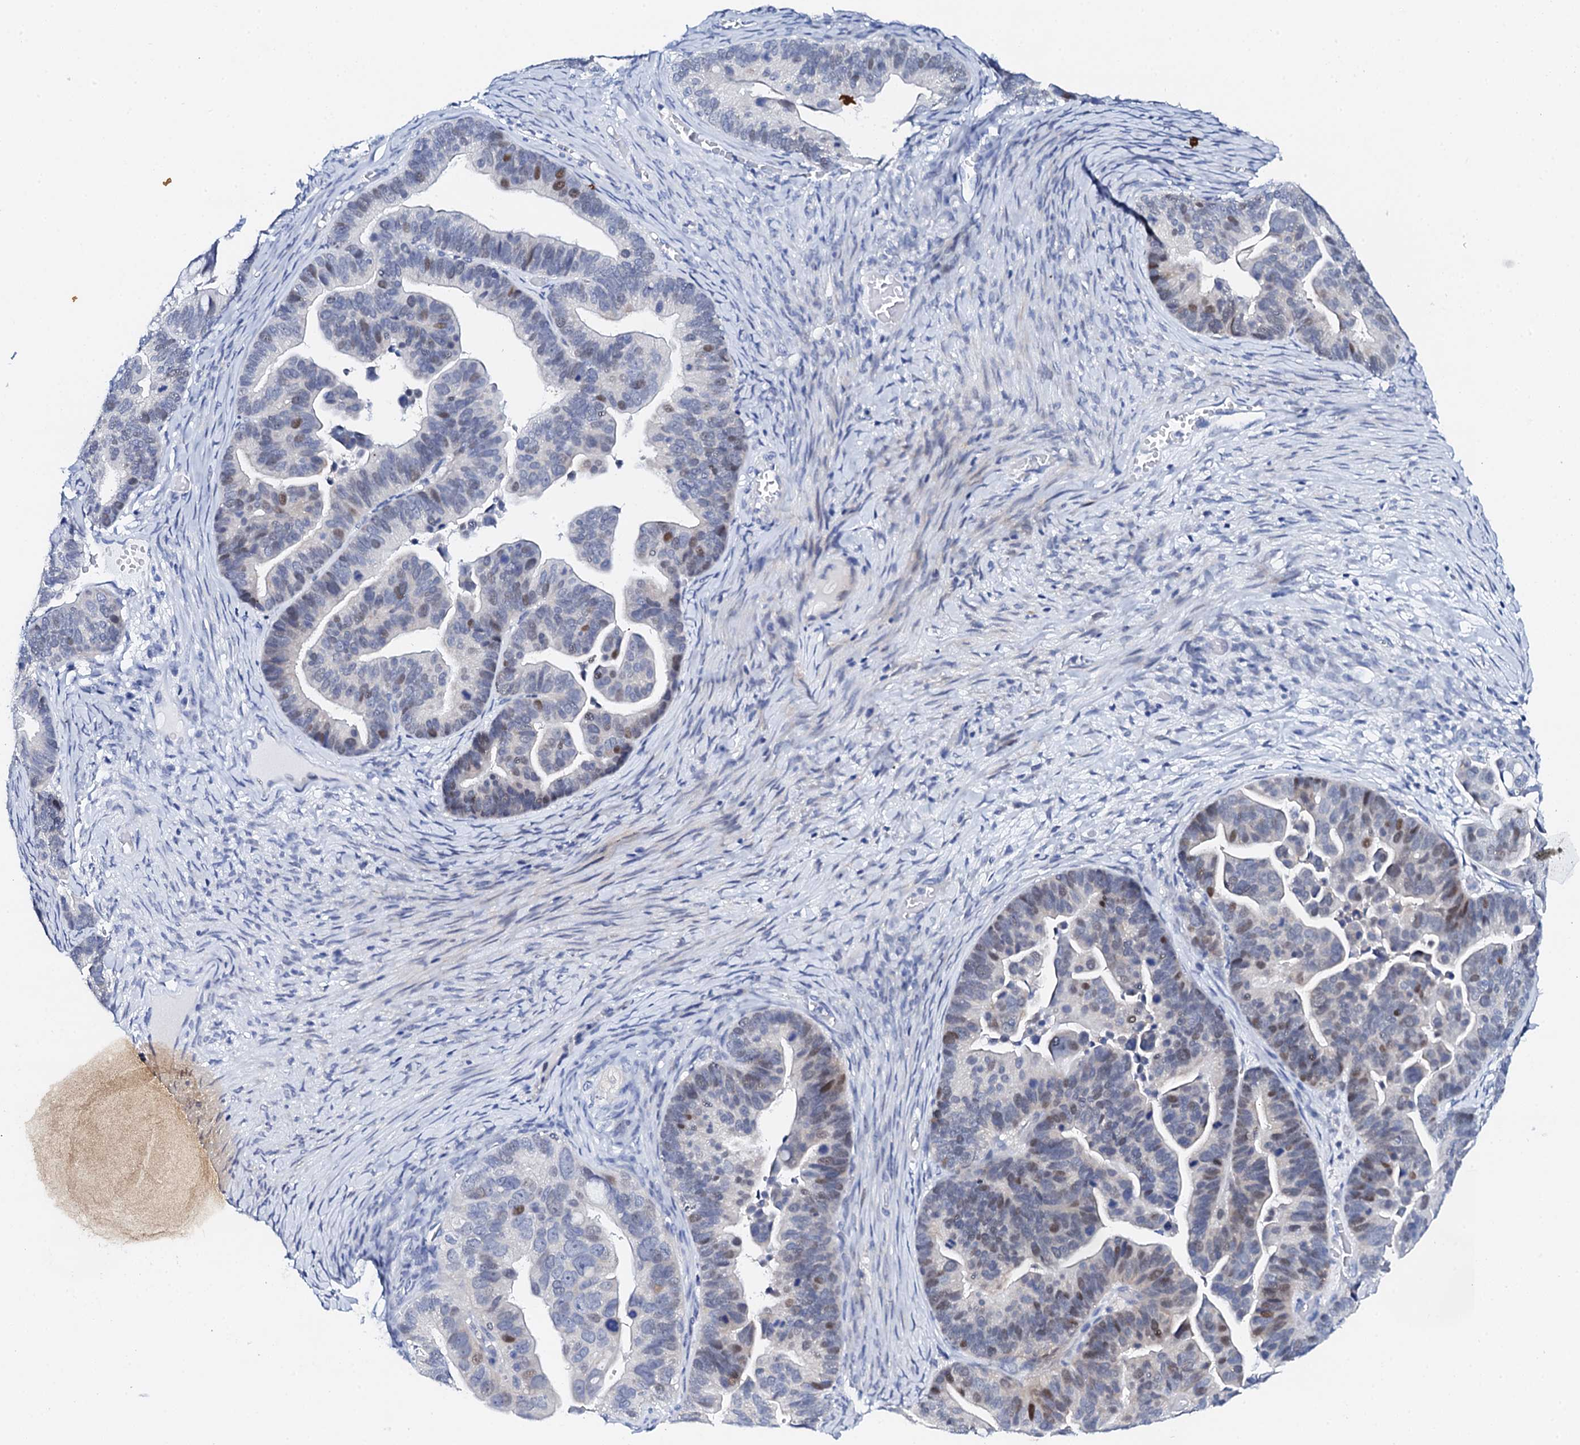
{"staining": {"intensity": "moderate", "quantity": "<25%", "location": "nuclear"}, "tissue": "ovarian cancer", "cell_type": "Tumor cells", "image_type": "cancer", "snomed": [{"axis": "morphology", "description": "Cystadenocarcinoma, serous, NOS"}, {"axis": "topography", "description": "Ovary"}], "caption": "Immunohistochemical staining of serous cystadenocarcinoma (ovarian) shows low levels of moderate nuclear expression in about <25% of tumor cells.", "gene": "NUDT13", "patient": {"sex": "female", "age": 56}}